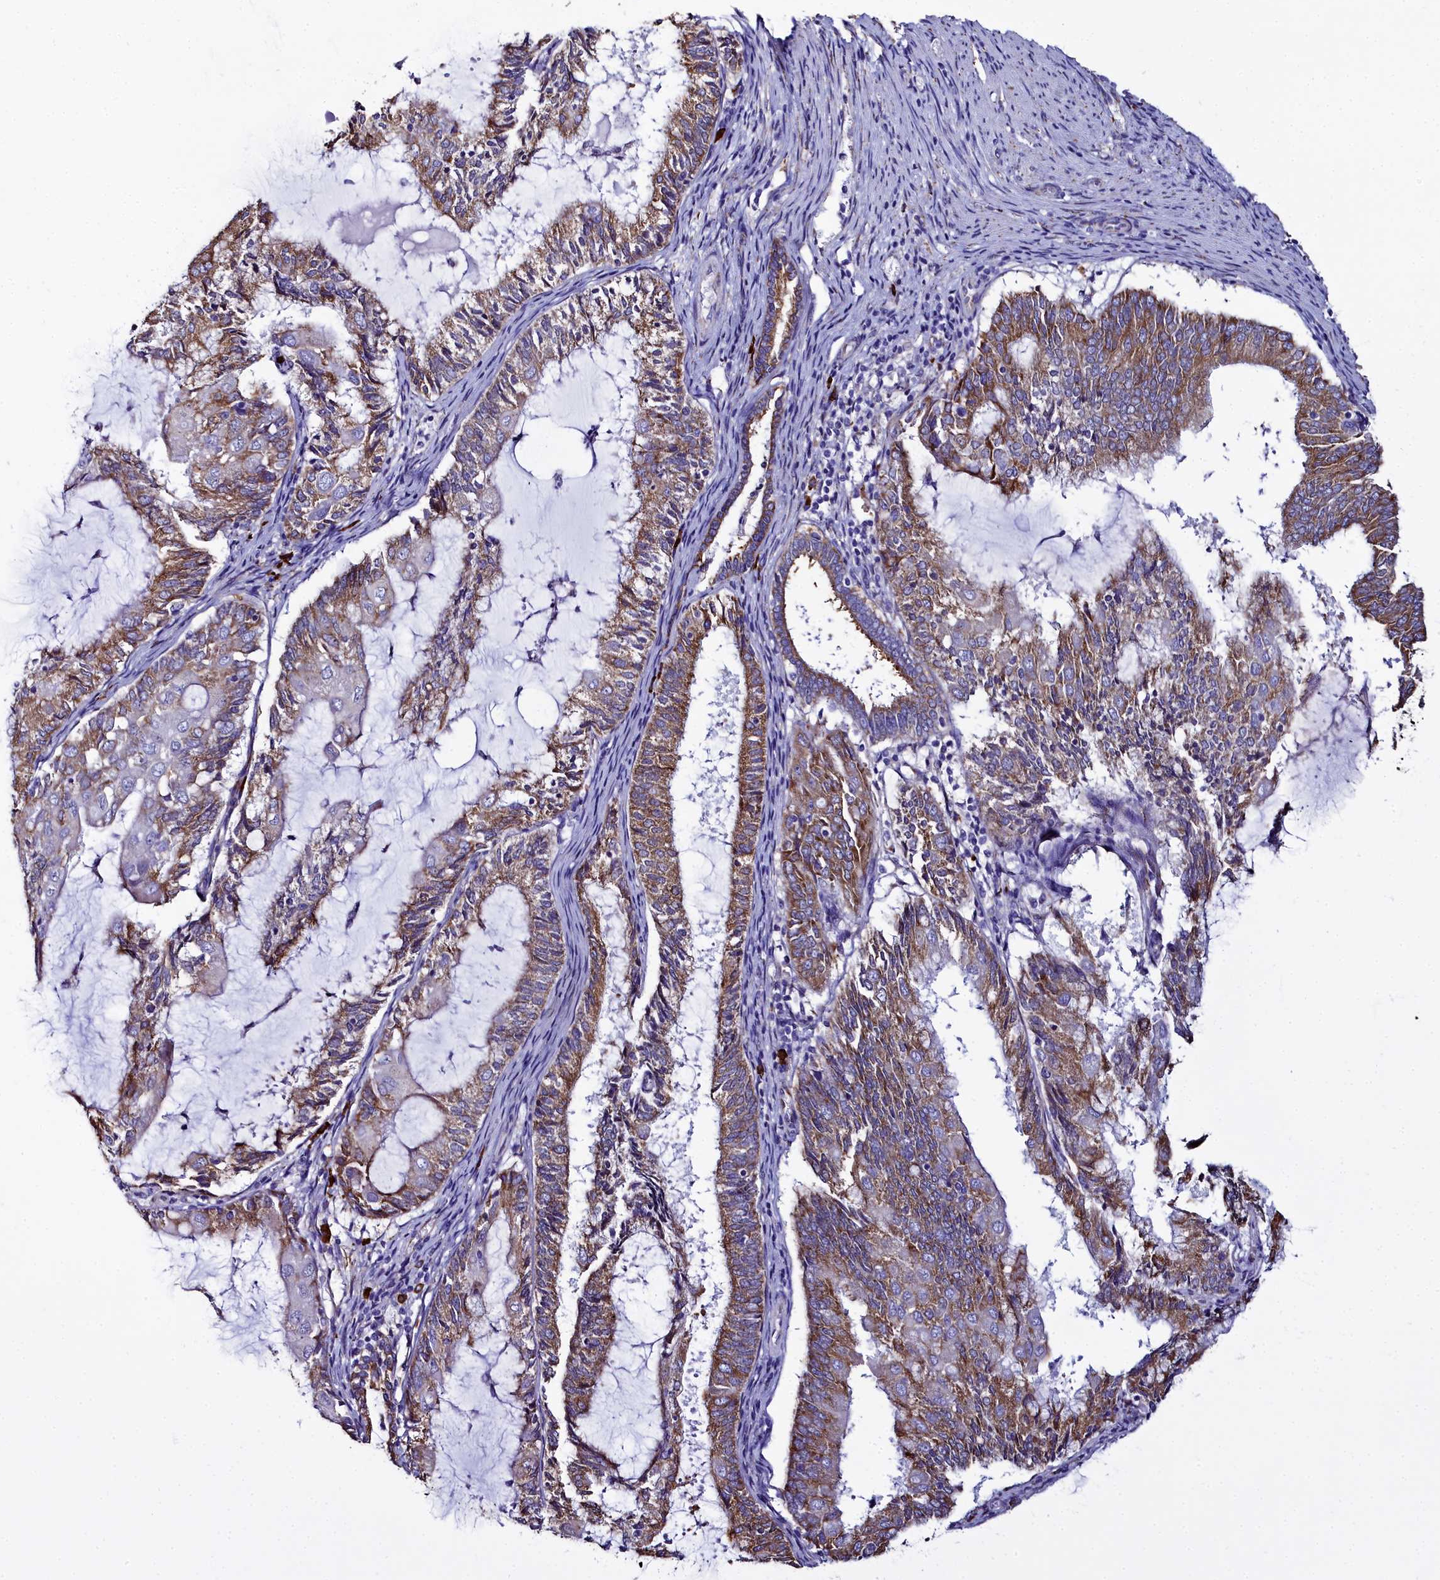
{"staining": {"intensity": "moderate", "quantity": "25%-75%", "location": "cytoplasmic/membranous"}, "tissue": "endometrial cancer", "cell_type": "Tumor cells", "image_type": "cancer", "snomed": [{"axis": "morphology", "description": "Adenocarcinoma, NOS"}, {"axis": "topography", "description": "Endometrium"}], "caption": "A medium amount of moderate cytoplasmic/membranous positivity is appreciated in about 25%-75% of tumor cells in endometrial cancer (adenocarcinoma) tissue.", "gene": "TXNDC5", "patient": {"sex": "female", "age": 81}}